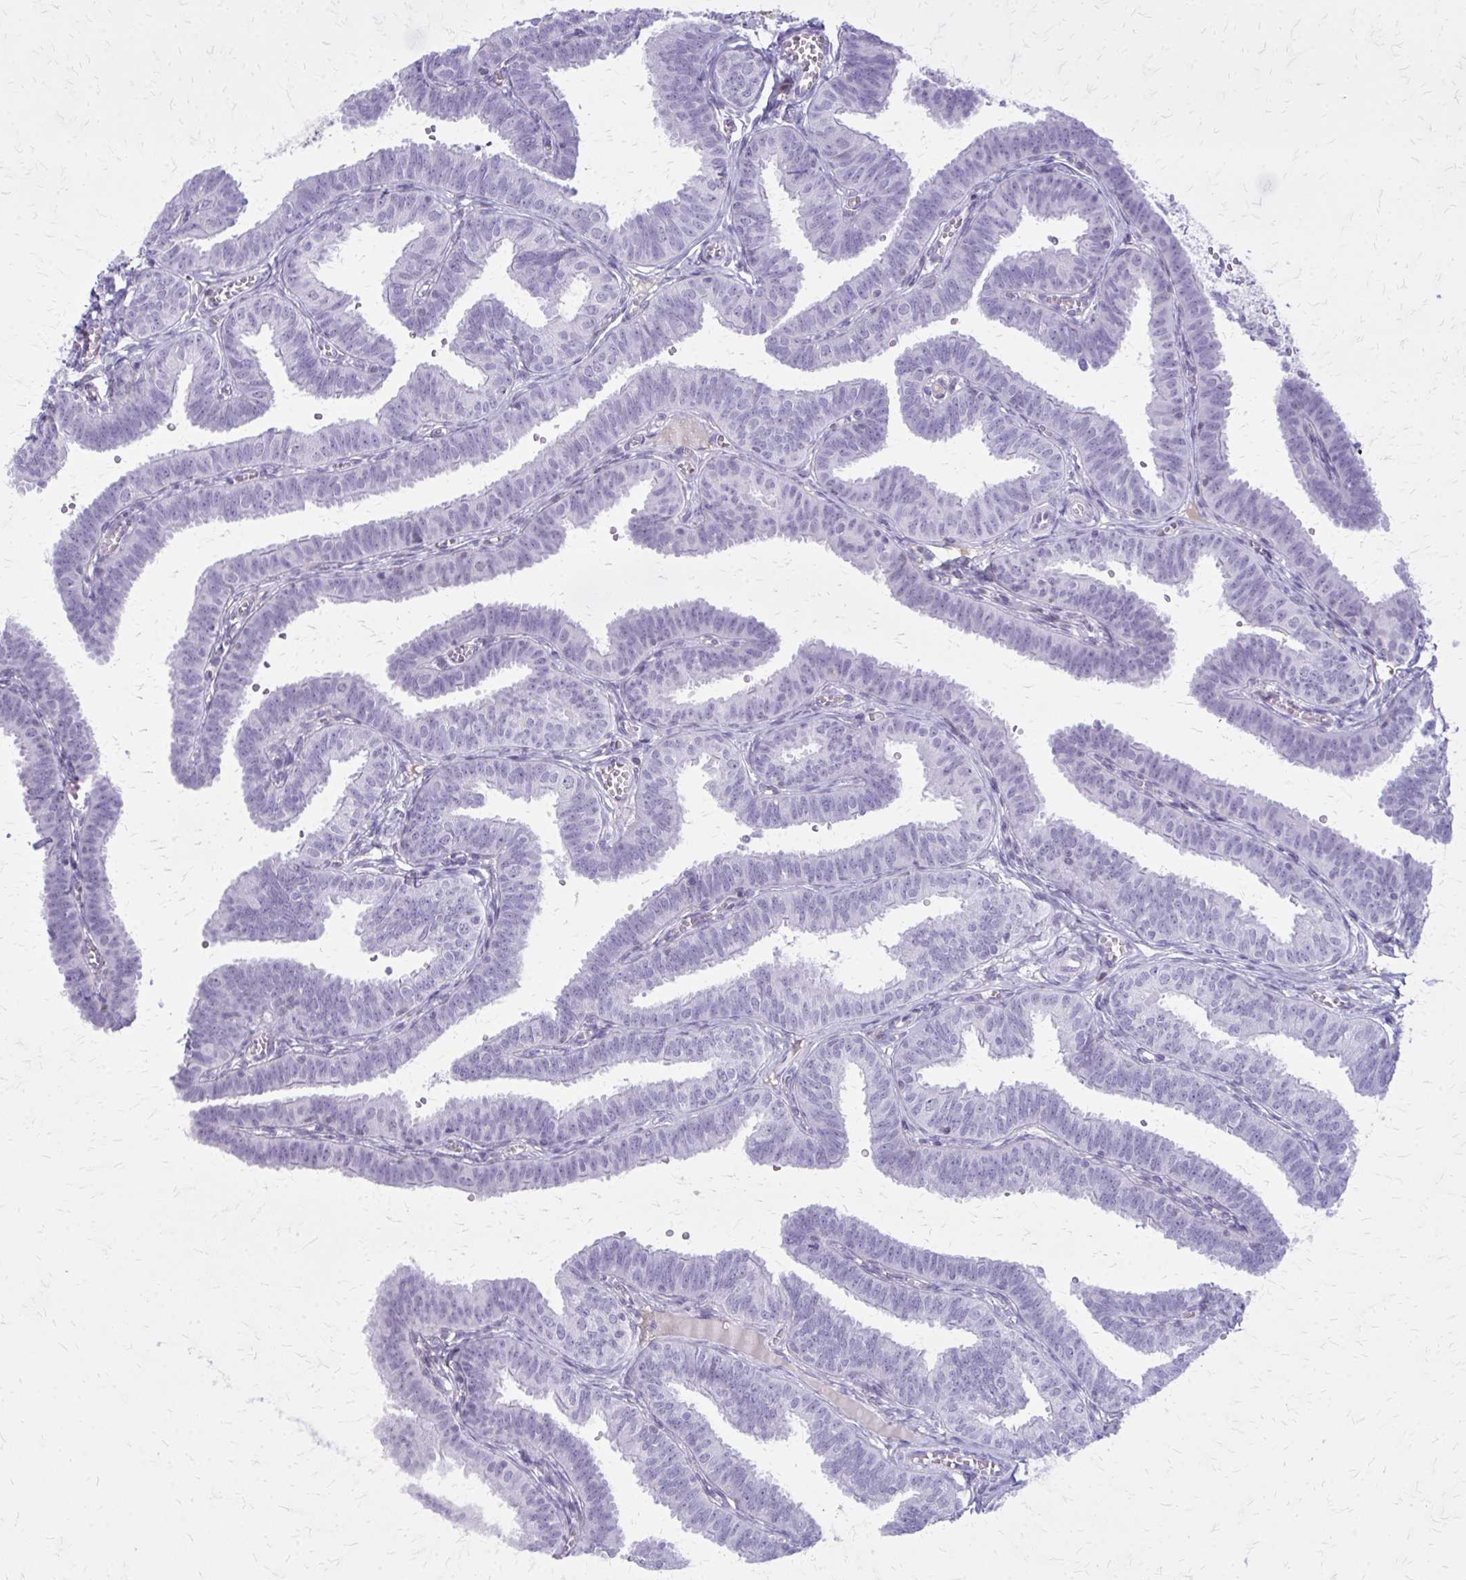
{"staining": {"intensity": "negative", "quantity": "none", "location": "none"}, "tissue": "fallopian tube", "cell_type": "Glandular cells", "image_type": "normal", "snomed": [{"axis": "morphology", "description": "Normal tissue, NOS"}, {"axis": "topography", "description": "Fallopian tube"}], "caption": "The micrograph shows no significant positivity in glandular cells of fallopian tube. (Stains: DAB immunohistochemistry (IHC) with hematoxylin counter stain, Microscopy: brightfield microscopy at high magnification).", "gene": "GLRX", "patient": {"sex": "female", "age": 25}}